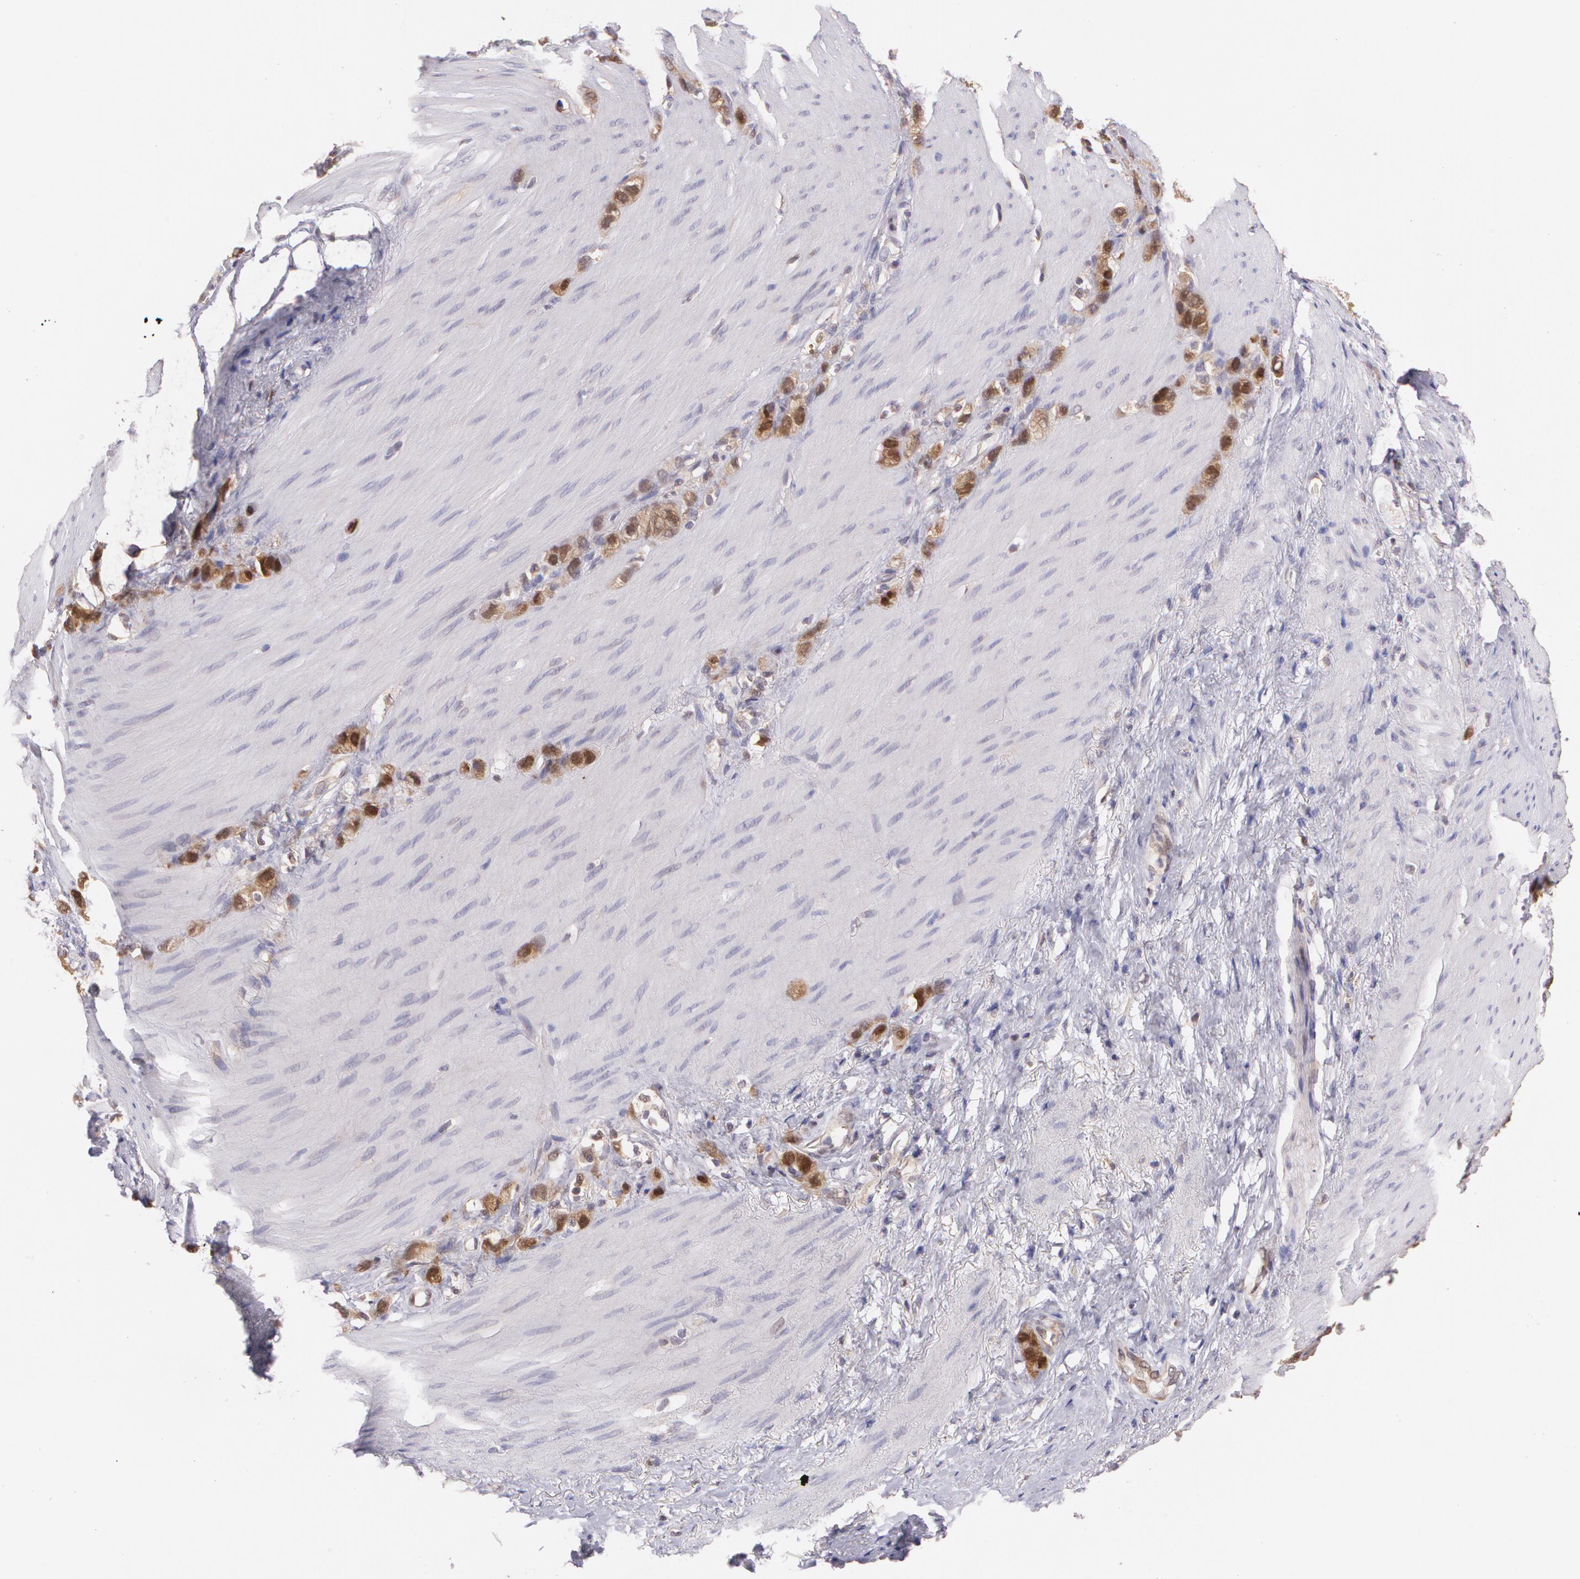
{"staining": {"intensity": "strong", "quantity": ">75%", "location": "cytoplasmic/membranous"}, "tissue": "stomach cancer", "cell_type": "Tumor cells", "image_type": "cancer", "snomed": [{"axis": "morphology", "description": "Normal tissue, NOS"}, {"axis": "morphology", "description": "Adenocarcinoma, NOS"}, {"axis": "morphology", "description": "Adenocarcinoma, High grade"}, {"axis": "topography", "description": "Stomach, upper"}, {"axis": "topography", "description": "Stomach"}], "caption": "A brown stain shows strong cytoplasmic/membranous expression of a protein in human stomach cancer (high-grade adenocarcinoma) tumor cells.", "gene": "HSPH1", "patient": {"sex": "female", "age": 65}}